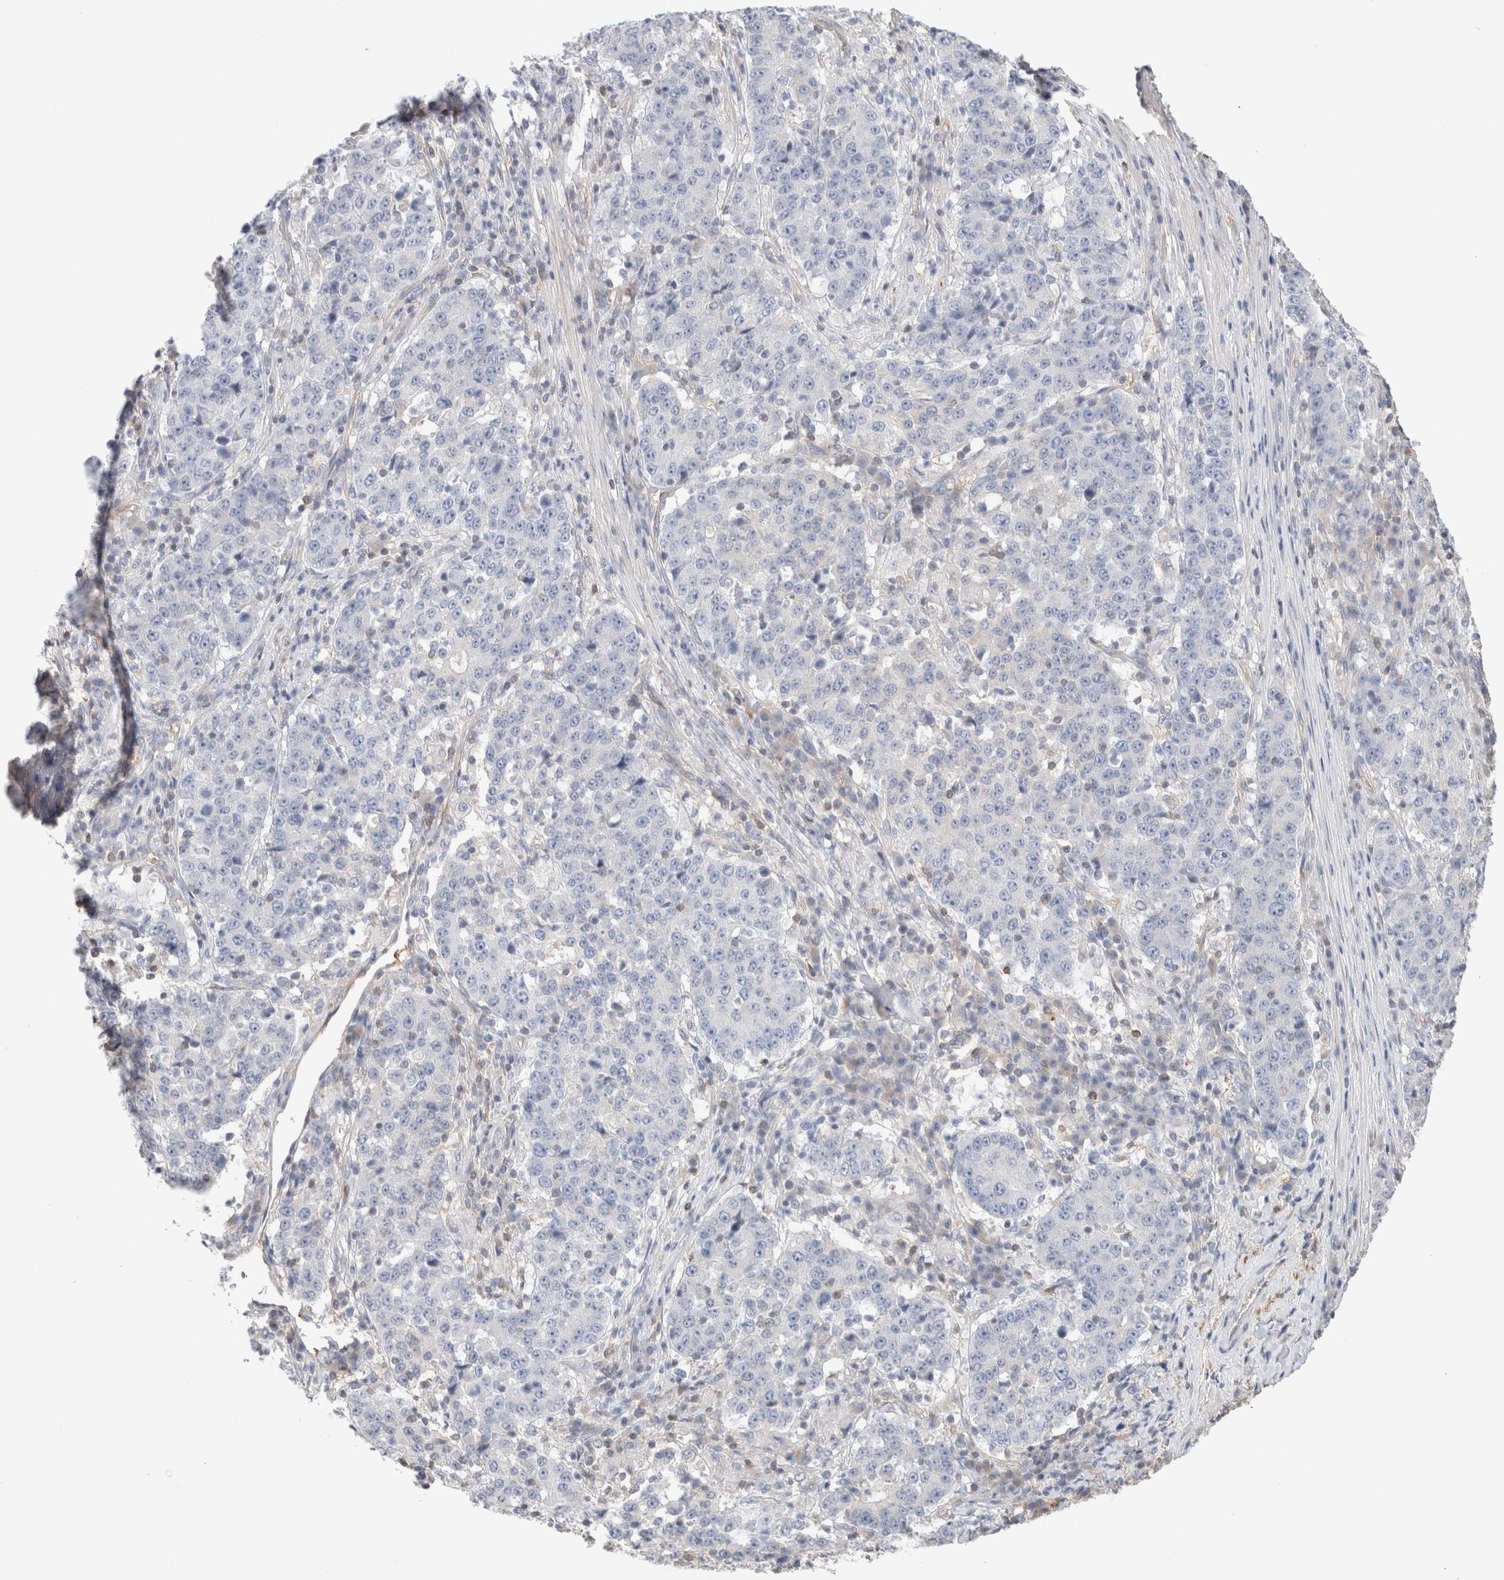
{"staining": {"intensity": "negative", "quantity": "none", "location": "none"}, "tissue": "stomach cancer", "cell_type": "Tumor cells", "image_type": "cancer", "snomed": [{"axis": "morphology", "description": "Adenocarcinoma, NOS"}, {"axis": "topography", "description": "Stomach"}], "caption": "Tumor cells show no significant protein staining in adenocarcinoma (stomach).", "gene": "CAPN2", "patient": {"sex": "male", "age": 59}}